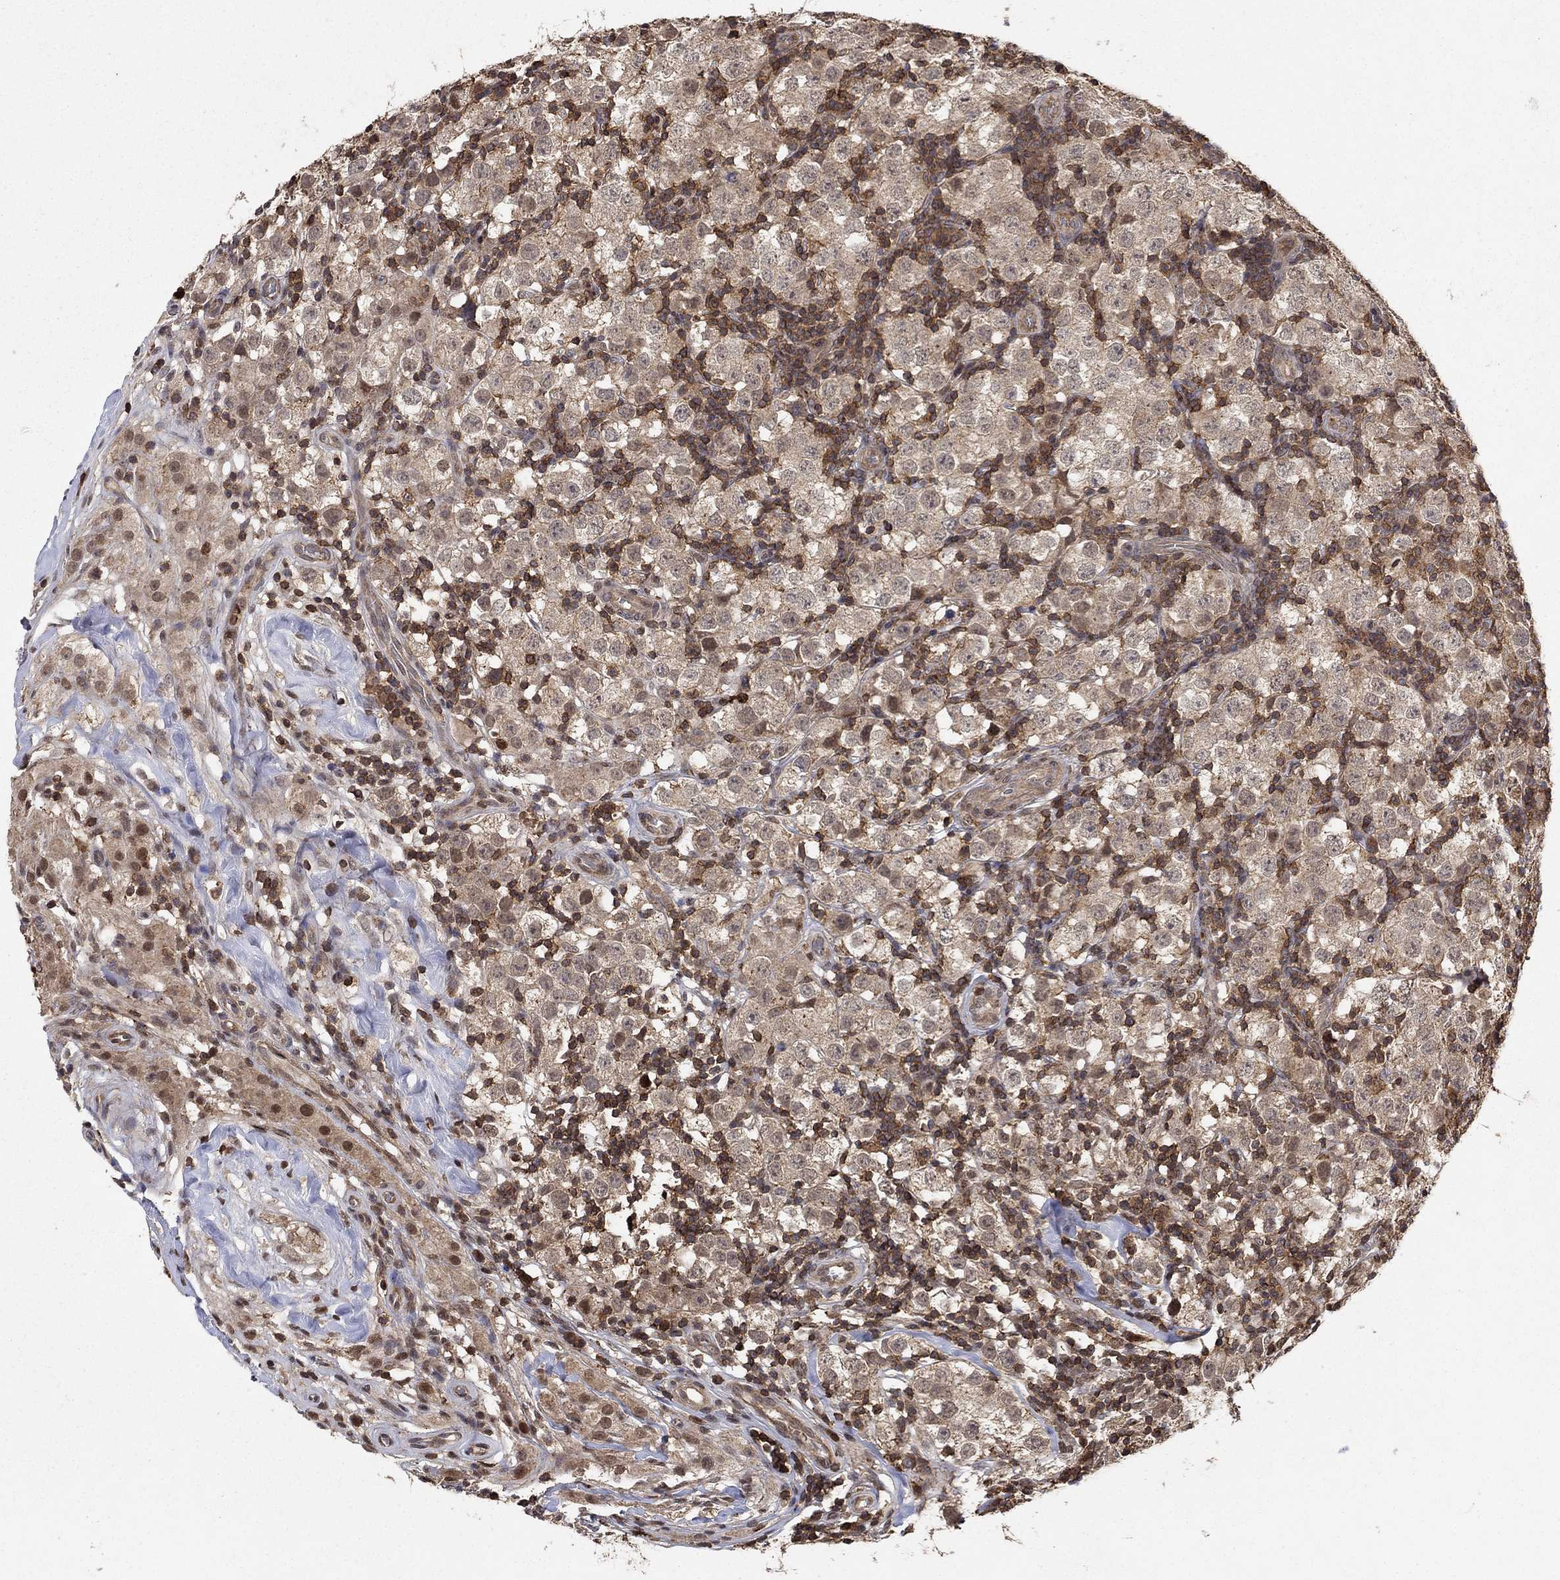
{"staining": {"intensity": "moderate", "quantity": "25%-75%", "location": "cytoplasmic/membranous"}, "tissue": "testis cancer", "cell_type": "Tumor cells", "image_type": "cancer", "snomed": [{"axis": "morphology", "description": "Seminoma, NOS"}, {"axis": "topography", "description": "Testis"}], "caption": "There is medium levels of moderate cytoplasmic/membranous staining in tumor cells of testis seminoma, as demonstrated by immunohistochemical staining (brown color).", "gene": "CCDC66", "patient": {"sex": "male", "age": 34}}